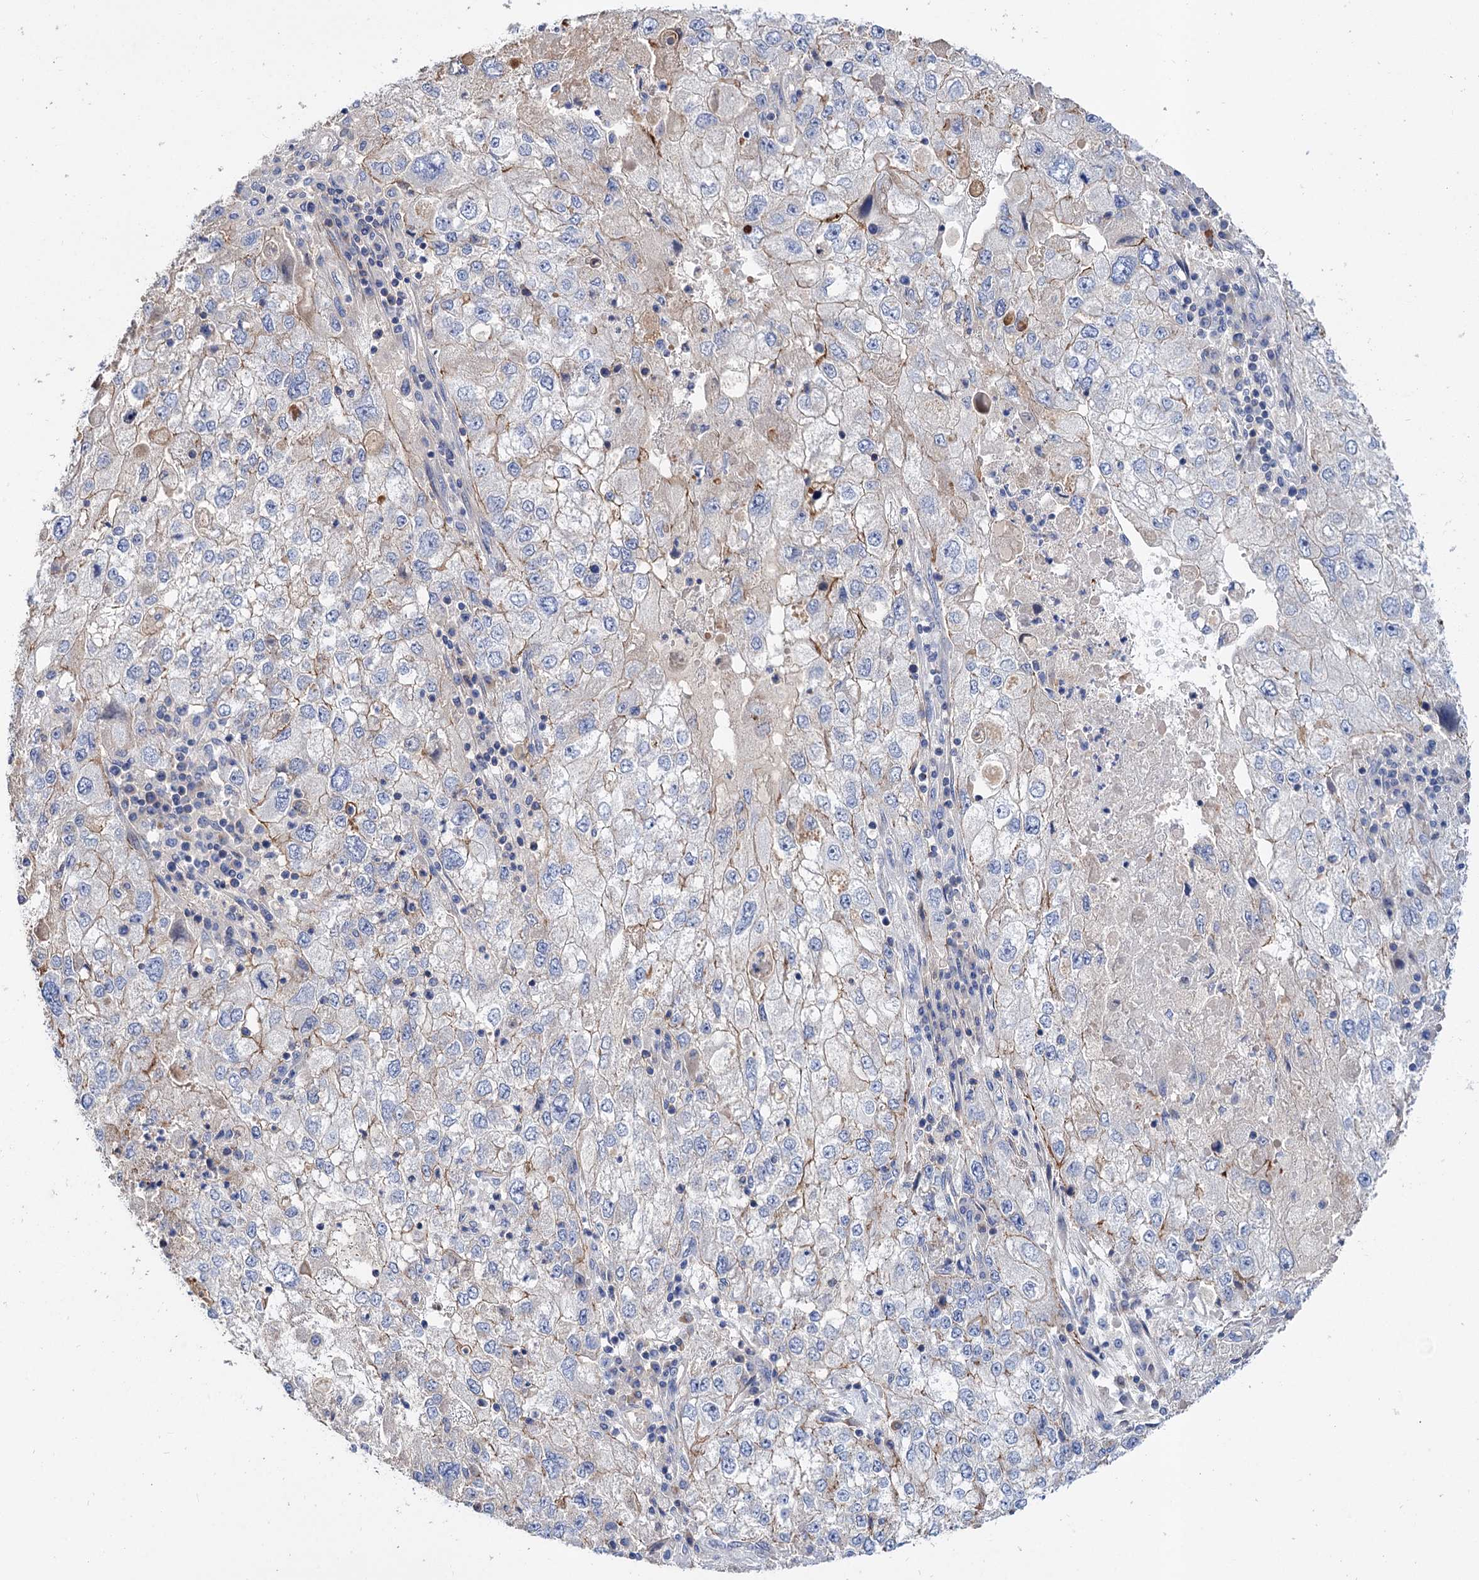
{"staining": {"intensity": "weak", "quantity": "25%-75%", "location": "cytoplasmic/membranous"}, "tissue": "endometrial cancer", "cell_type": "Tumor cells", "image_type": "cancer", "snomed": [{"axis": "morphology", "description": "Adenocarcinoma, NOS"}, {"axis": "topography", "description": "Endometrium"}], "caption": "The immunohistochemical stain labels weak cytoplasmic/membranous staining in tumor cells of endometrial cancer (adenocarcinoma) tissue.", "gene": "NUDCD2", "patient": {"sex": "female", "age": 49}}